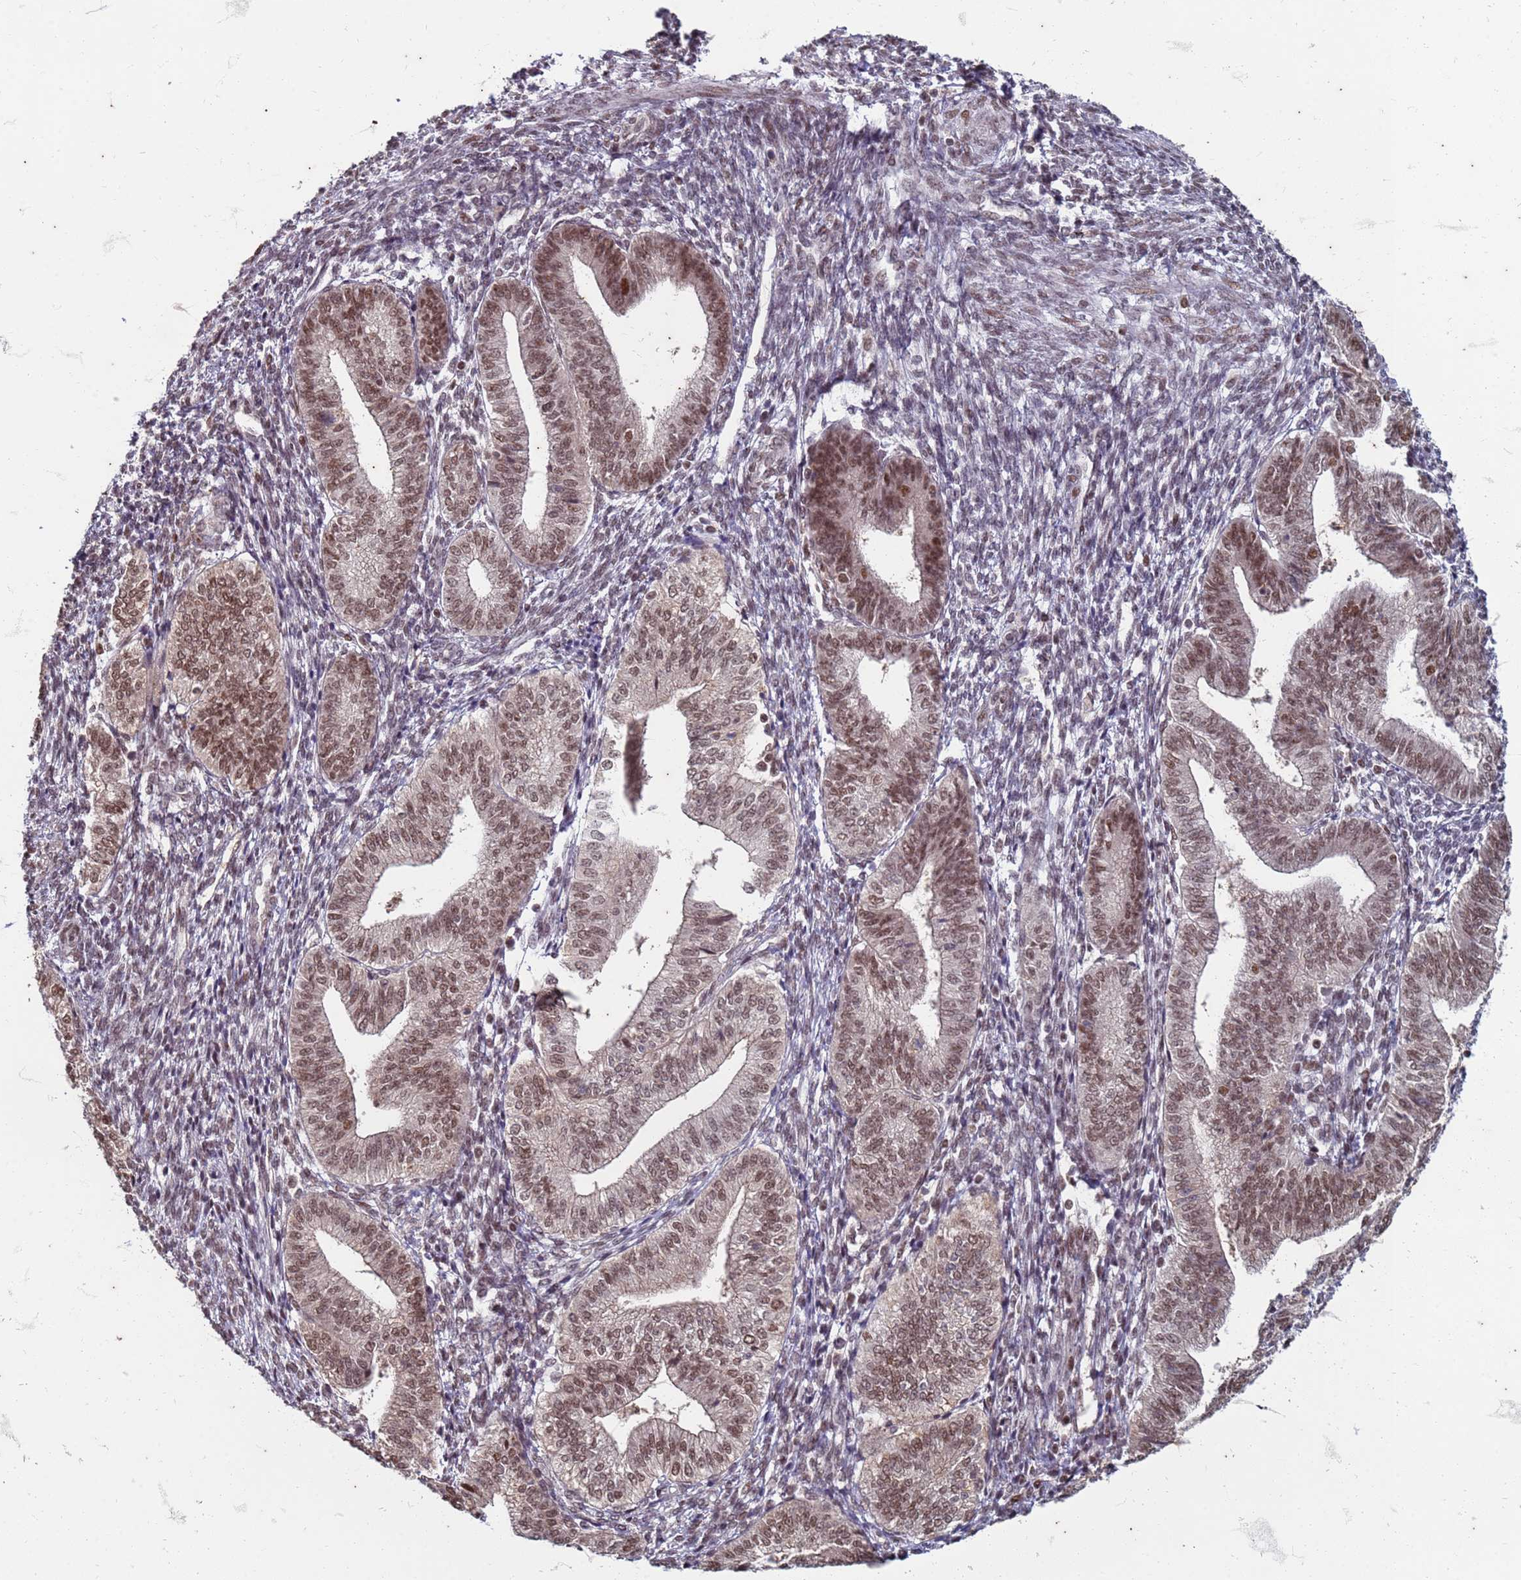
{"staining": {"intensity": "moderate", "quantity": "25%-75%", "location": "nuclear"}, "tissue": "endometrium", "cell_type": "Cells in endometrial stroma", "image_type": "normal", "snomed": [{"axis": "morphology", "description": "Normal tissue, NOS"}, {"axis": "topography", "description": "Endometrium"}], "caption": "Protein expression analysis of normal human endometrium reveals moderate nuclear positivity in approximately 25%-75% of cells in endometrial stroma.", "gene": "TRMT6", "patient": {"sex": "female", "age": 34}}